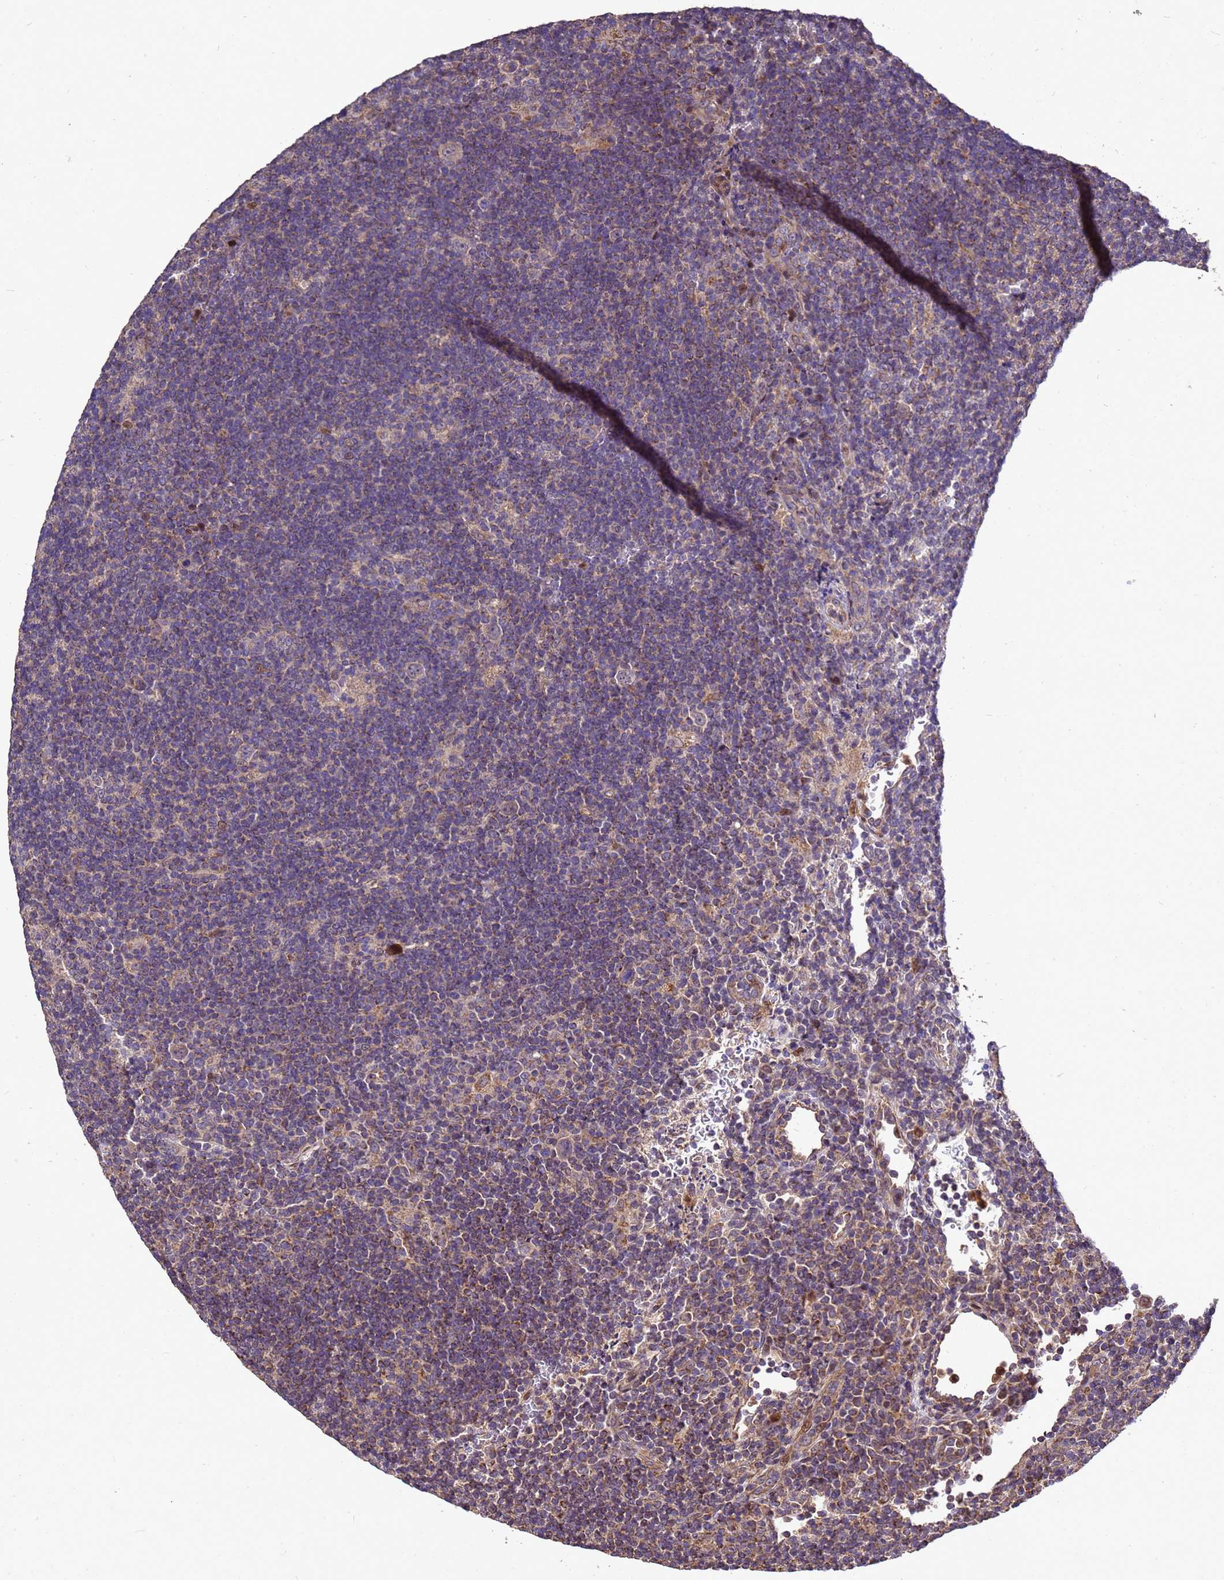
{"staining": {"intensity": "moderate", "quantity": "<25%", "location": "cytoplasmic/membranous"}, "tissue": "lymphoma", "cell_type": "Tumor cells", "image_type": "cancer", "snomed": [{"axis": "morphology", "description": "Hodgkin's disease, NOS"}, {"axis": "topography", "description": "Lymph node"}], "caption": "Lymphoma stained for a protein reveals moderate cytoplasmic/membranous positivity in tumor cells. (DAB (3,3'-diaminobenzidine) IHC, brown staining for protein, blue staining for nuclei).", "gene": "RSPRY1", "patient": {"sex": "female", "age": 57}}